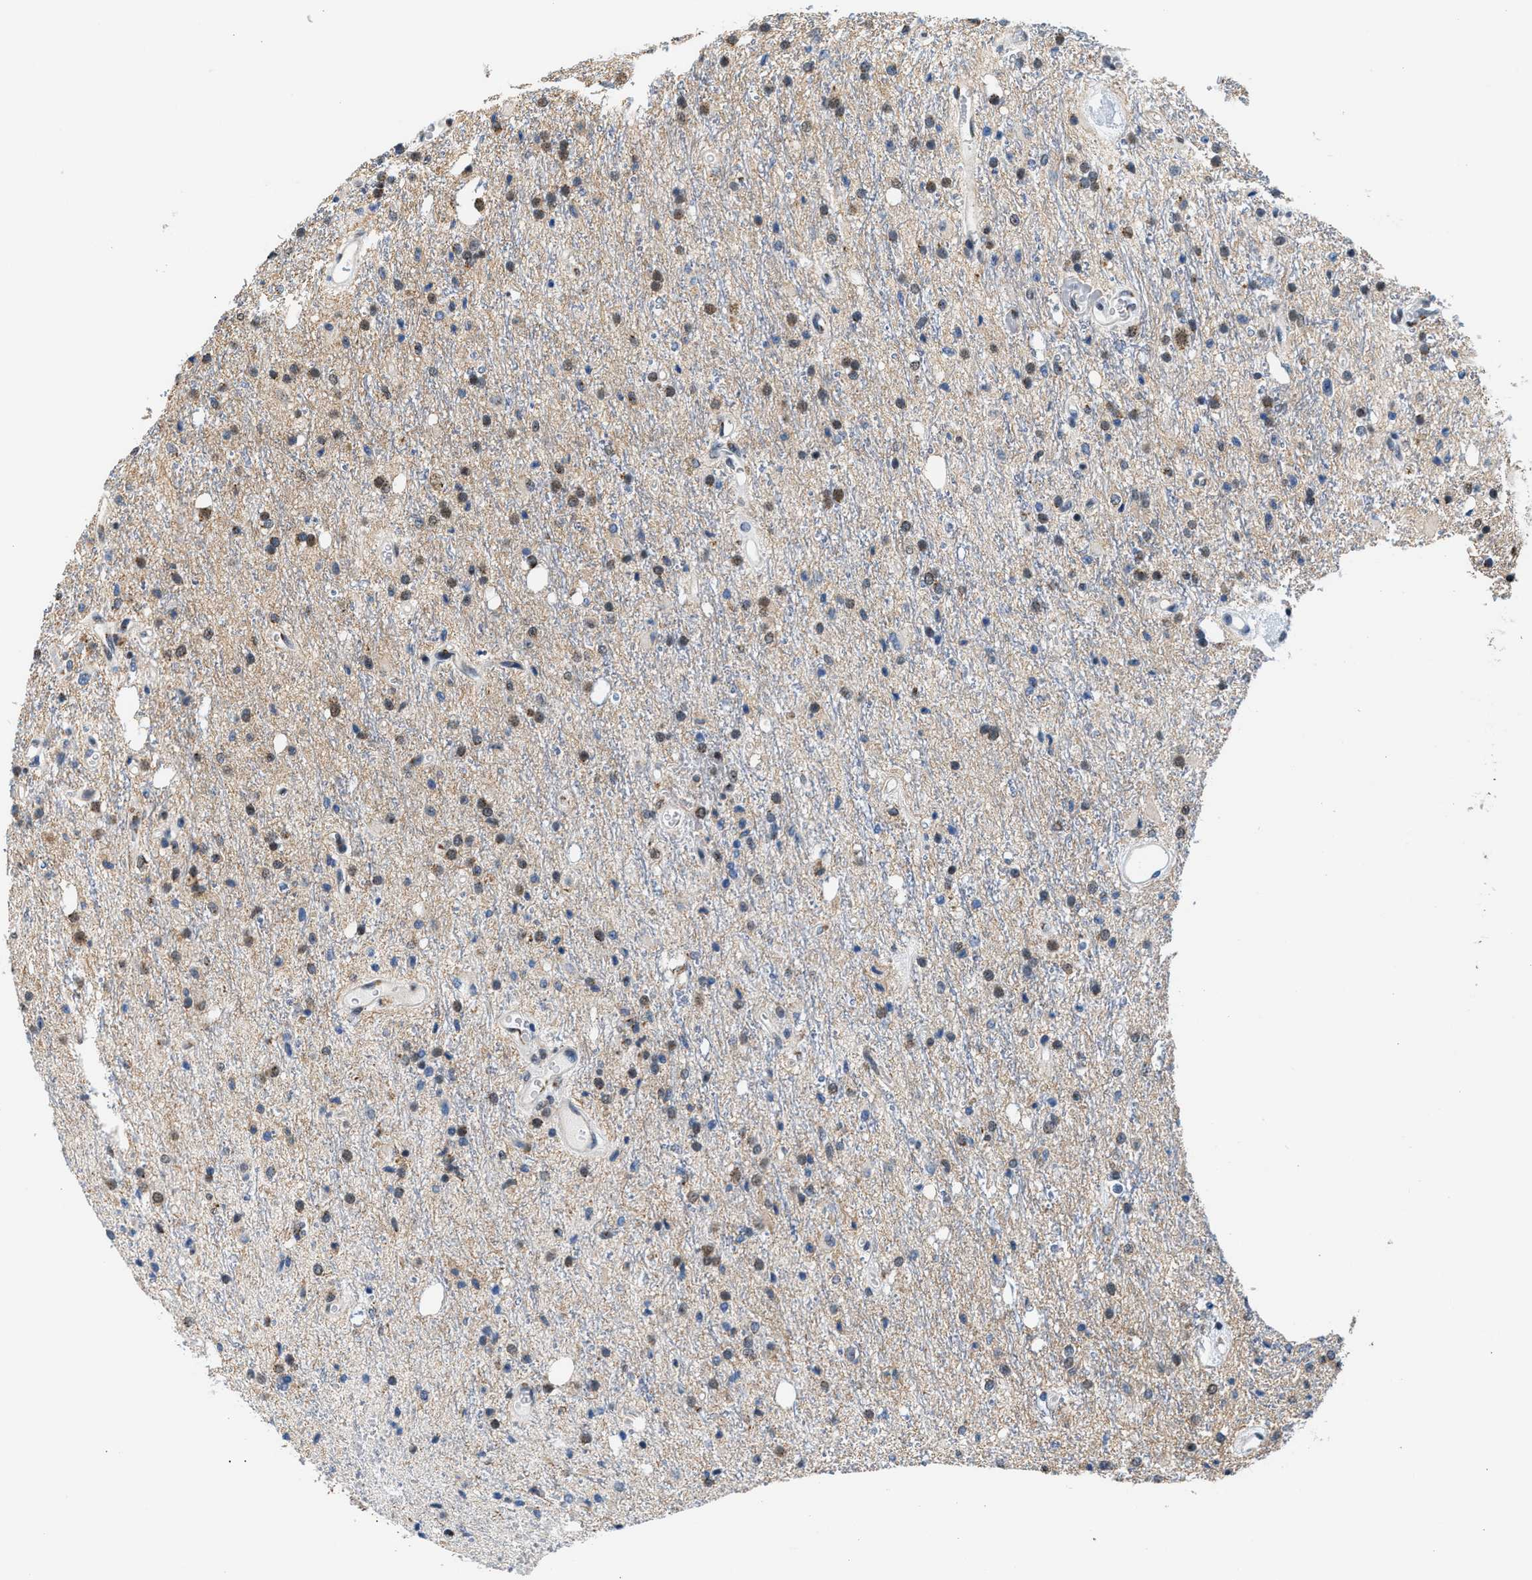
{"staining": {"intensity": "weak", "quantity": "25%-75%", "location": "cytoplasmic/membranous,nuclear"}, "tissue": "glioma", "cell_type": "Tumor cells", "image_type": "cancer", "snomed": [{"axis": "morphology", "description": "Glioma, malignant, High grade"}, {"axis": "topography", "description": "Brain"}], "caption": "Immunohistochemistry staining of glioma, which shows low levels of weak cytoplasmic/membranous and nuclear positivity in approximately 25%-75% of tumor cells indicating weak cytoplasmic/membranous and nuclear protein positivity. The staining was performed using DAB (brown) for protein detection and nuclei were counterstained in hematoxylin (blue).", "gene": "KCNMB2", "patient": {"sex": "male", "age": 47}}